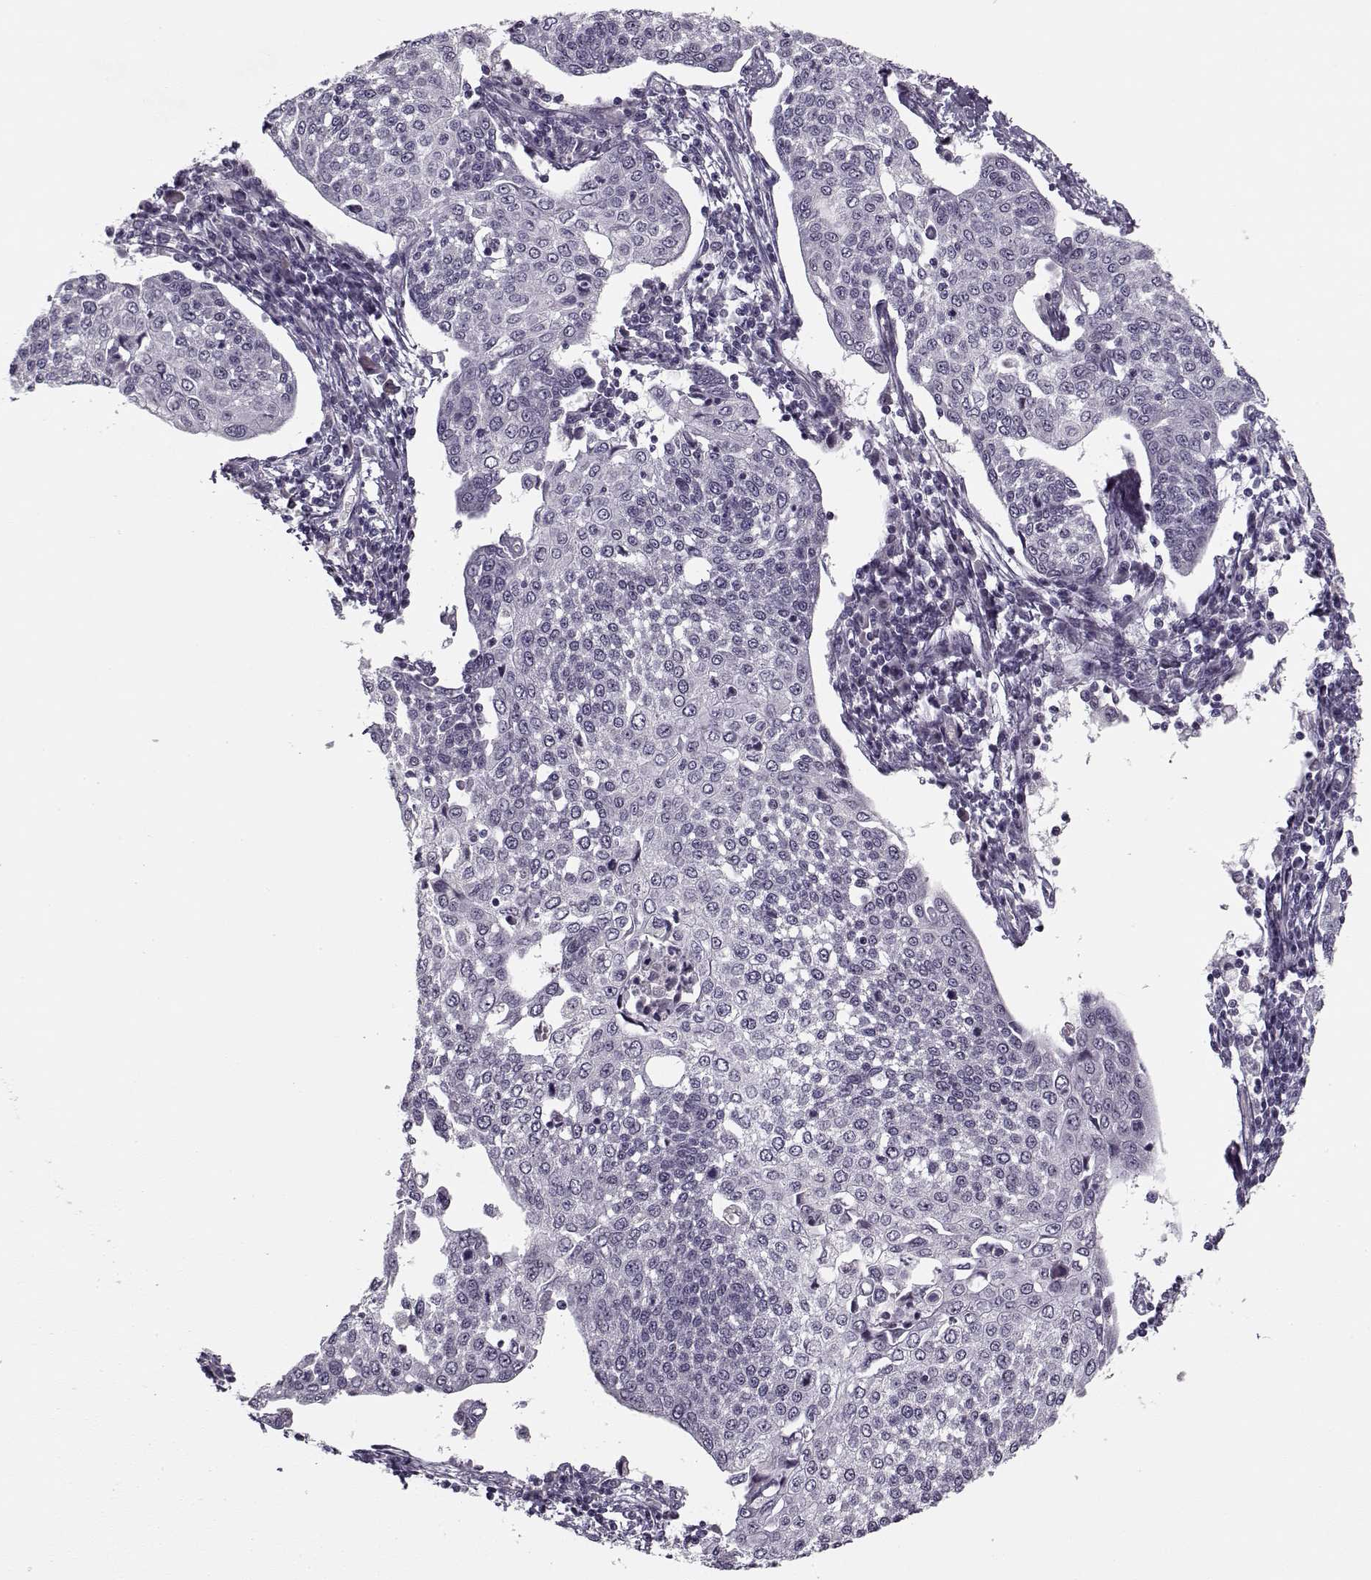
{"staining": {"intensity": "negative", "quantity": "none", "location": "none"}, "tissue": "cervical cancer", "cell_type": "Tumor cells", "image_type": "cancer", "snomed": [{"axis": "morphology", "description": "Squamous cell carcinoma, NOS"}, {"axis": "topography", "description": "Cervix"}], "caption": "High power microscopy histopathology image of an immunohistochemistry histopathology image of squamous cell carcinoma (cervical), revealing no significant staining in tumor cells. (DAB (3,3'-diaminobenzidine) immunohistochemistry (IHC), high magnification).", "gene": "DNAI3", "patient": {"sex": "female", "age": 34}}